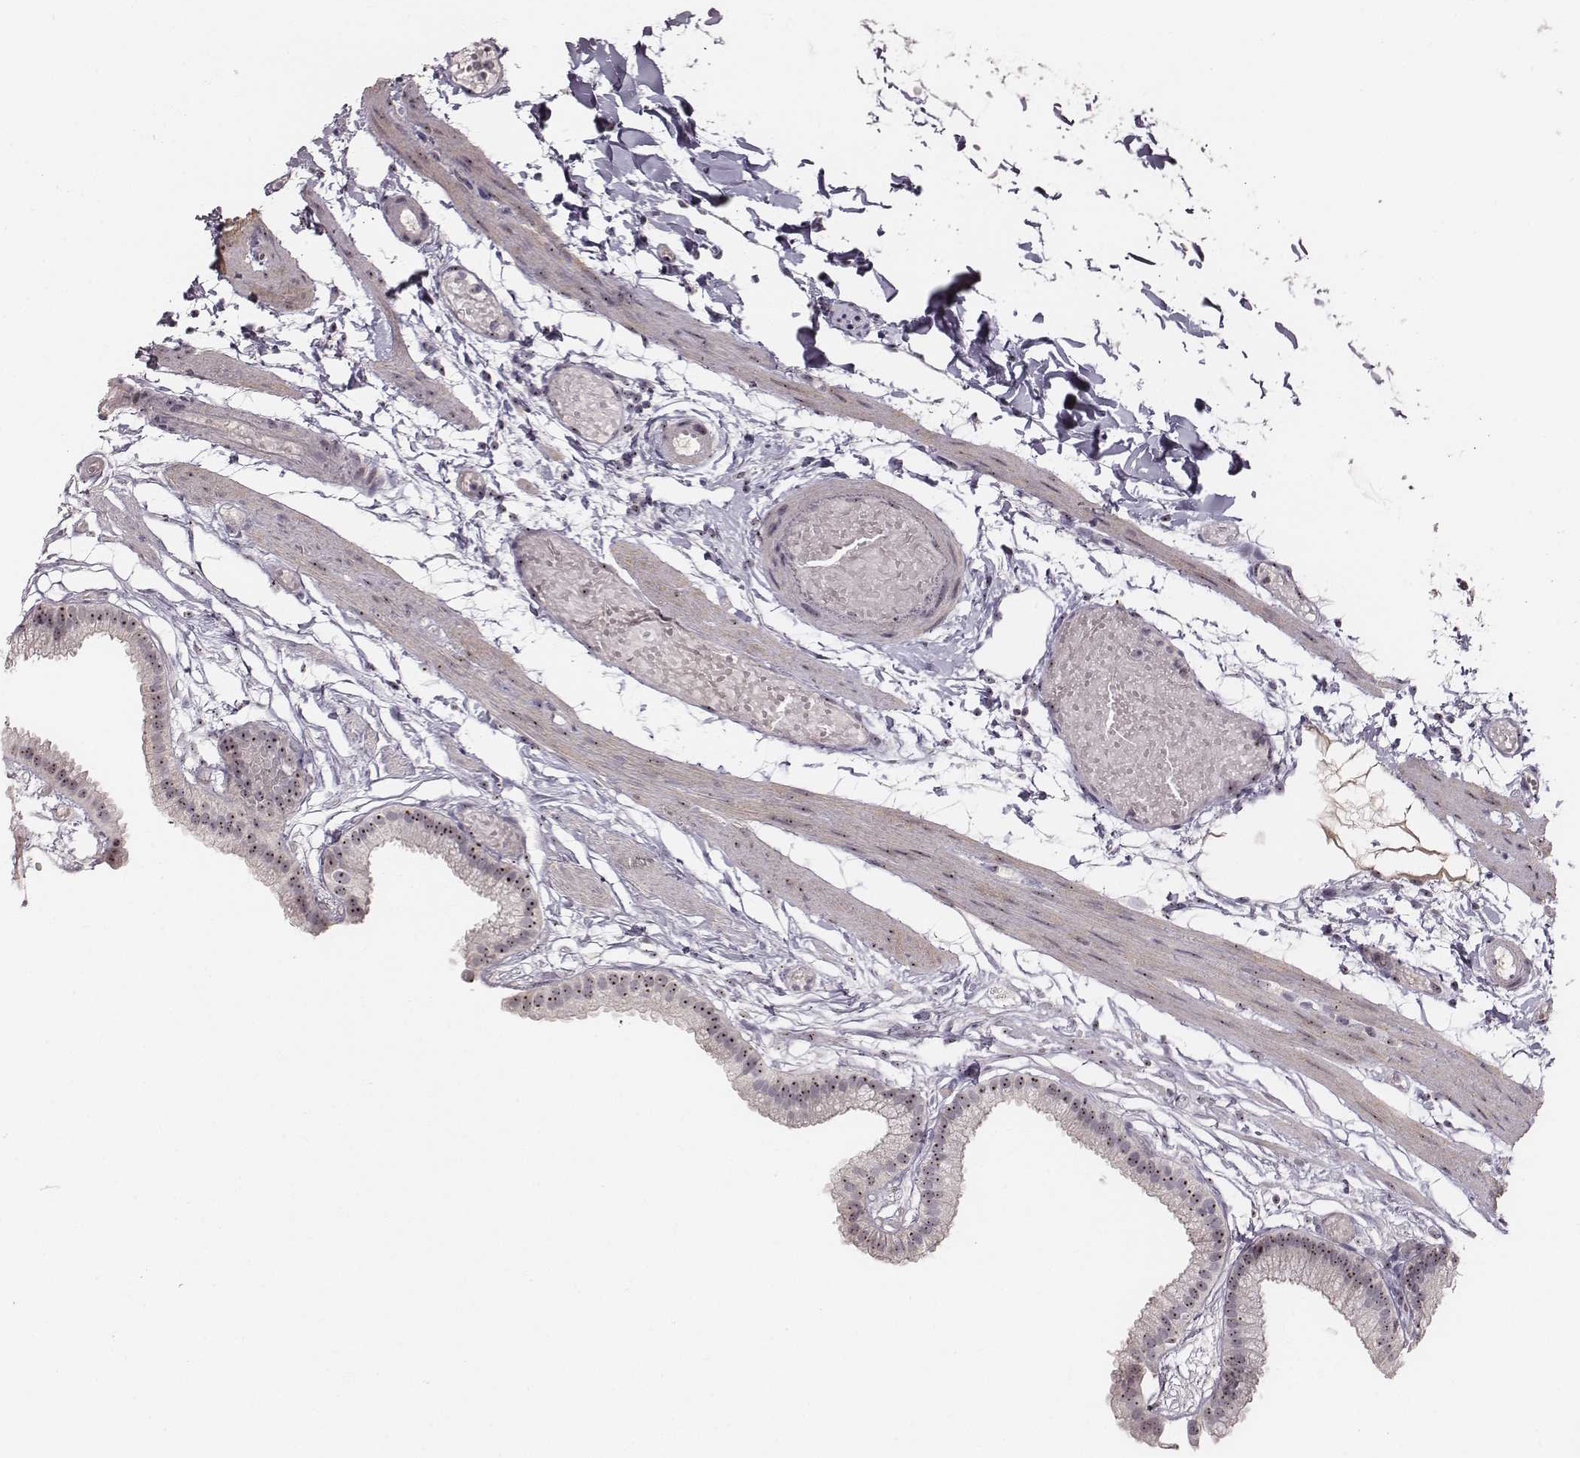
{"staining": {"intensity": "weak", "quantity": ">75%", "location": "nuclear"}, "tissue": "gallbladder", "cell_type": "Glandular cells", "image_type": "normal", "snomed": [{"axis": "morphology", "description": "Normal tissue, NOS"}, {"axis": "topography", "description": "Gallbladder"}], "caption": "Immunohistochemical staining of unremarkable gallbladder demonstrates weak nuclear protein positivity in approximately >75% of glandular cells. The protein of interest is shown in brown color, while the nuclei are stained blue.", "gene": "NOP56", "patient": {"sex": "female", "age": 45}}